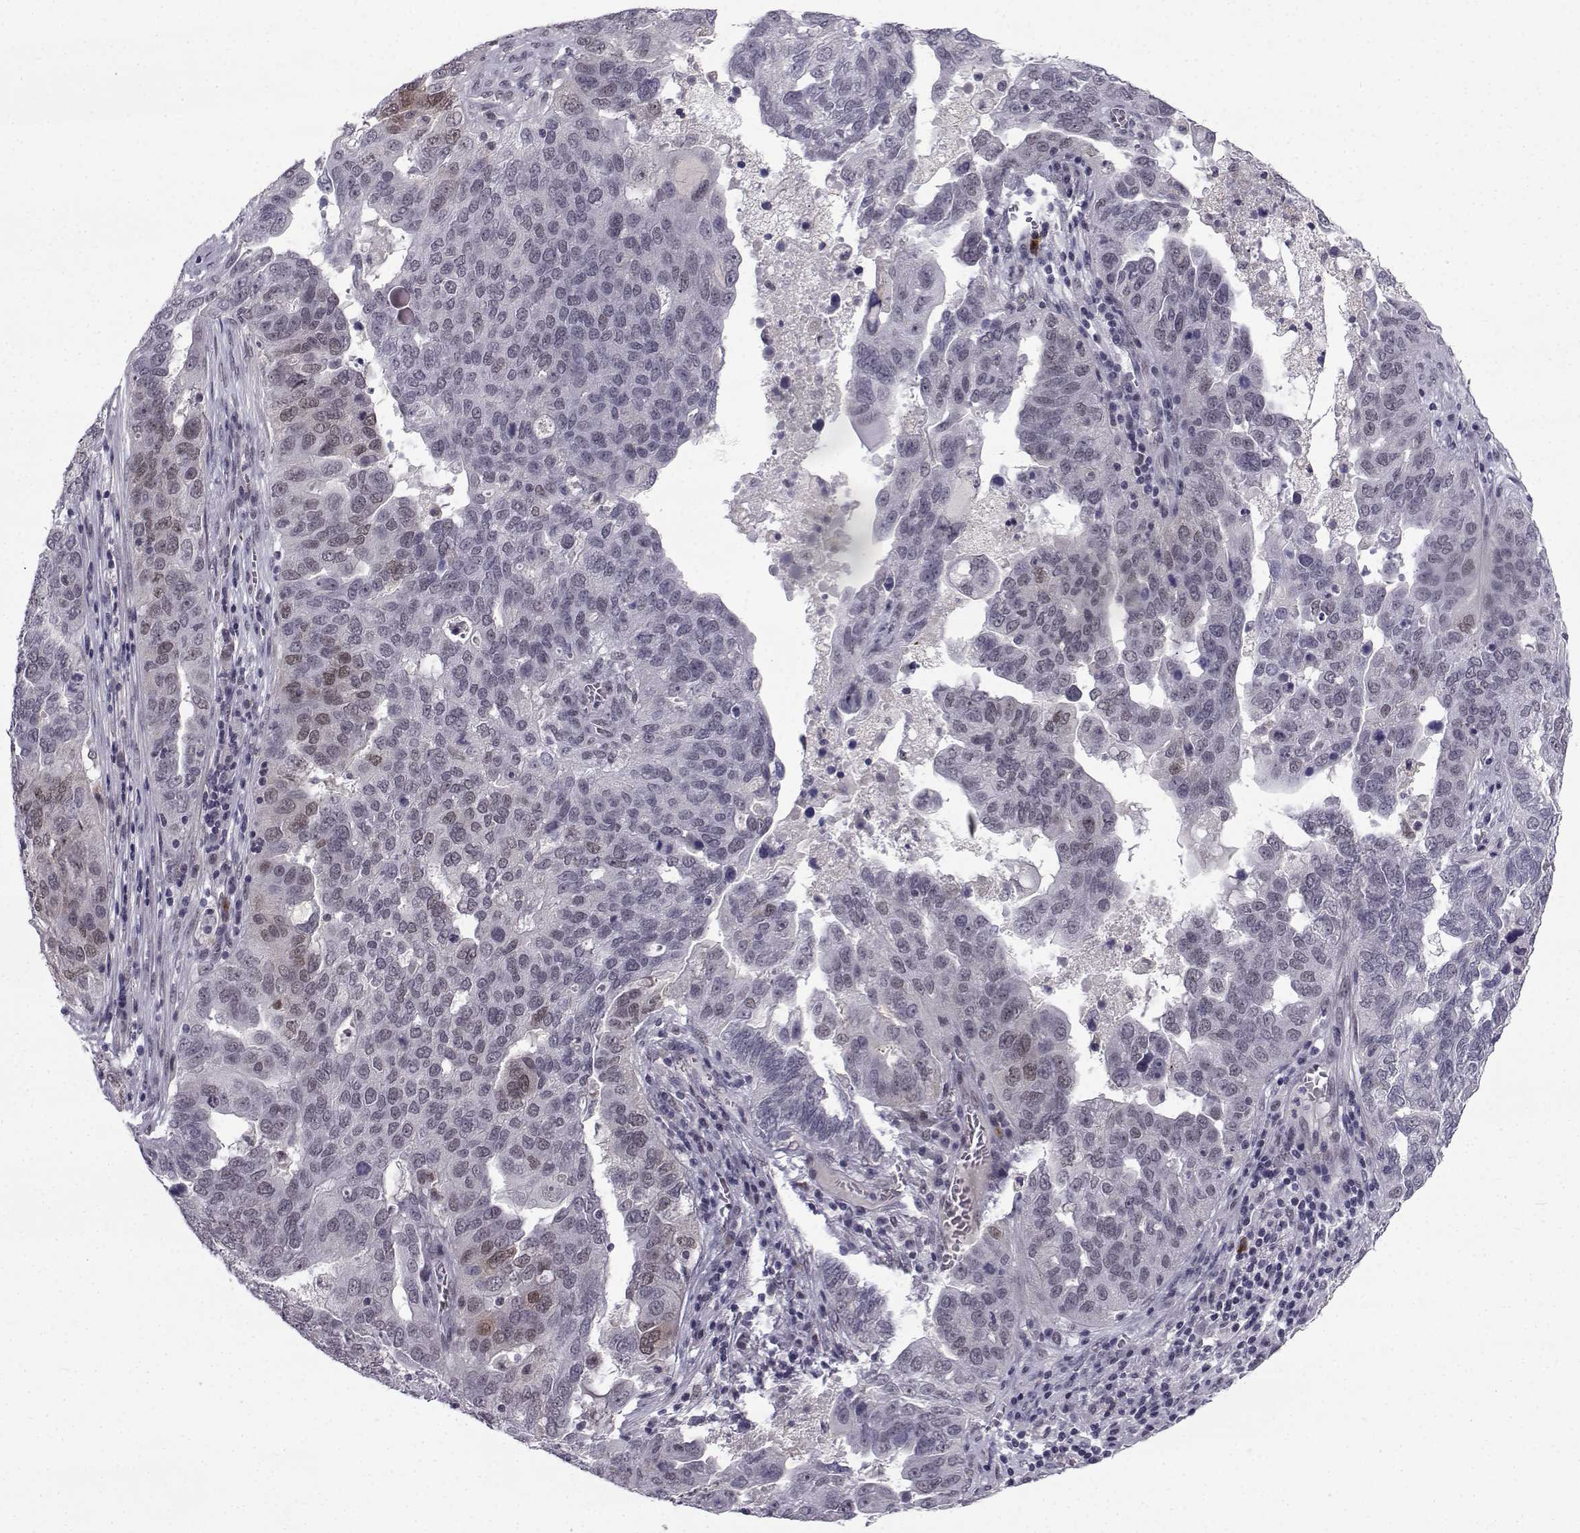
{"staining": {"intensity": "moderate", "quantity": "<25%", "location": "nuclear"}, "tissue": "ovarian cancer", "cell_type": "Tumor cells", "image_type": "cancer", "snomed": [{"axis": "morphology", "description": "Carcinoma, endometroid"}, {"axis": "topography", "description": "Soft tissue"}, {"axis": "topography", "description": "Ovary"}], "caption": "This is an image of immunohistochemistry (IHC) staining of endometroid carcinoma (ovarian), which shows moderate staining in the nuclear of tumor cells.", "gene": "RBM24", "patient": {"sex": "female", "age": 52}}